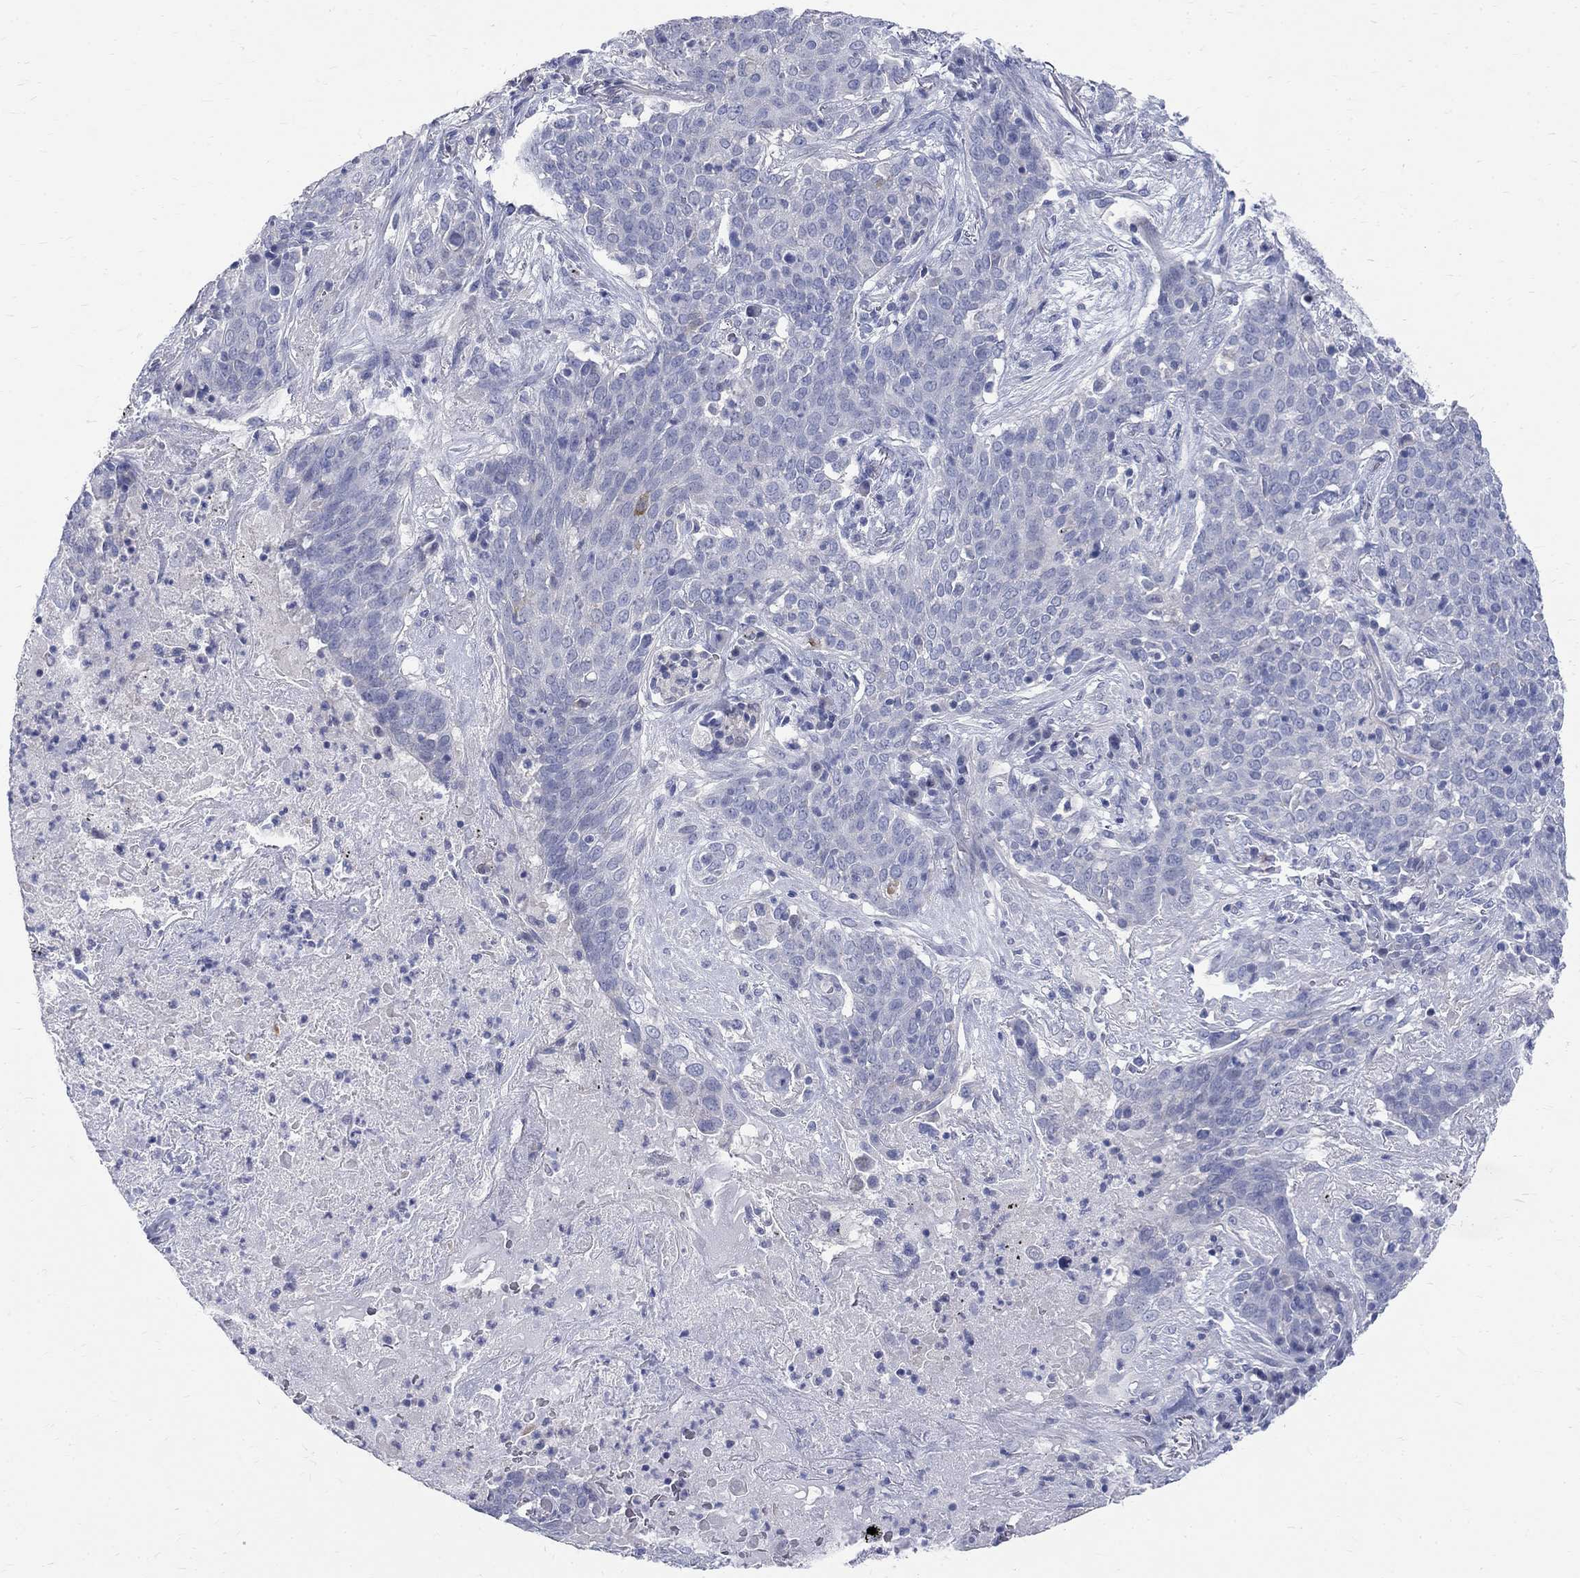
{"staining": {"intensity": "negative", "quantity": "none", "location": "none"}, "tissue": "lung cancer", "cell_type": "Tumor cells", "image_type": "cancer", "snomed": [{"axis": "morphology", "description": "Squamous cell carcinoma, NOS"}, {"axis": "topography", "description": "Lung"}], "caption": "This is an IHC micrograph of human lung cancer (squamous cell carcinoma). There is no expression in tumor cells.", "gene": "MAGEB6", "patient": {"sex": "male", "age": 82}}